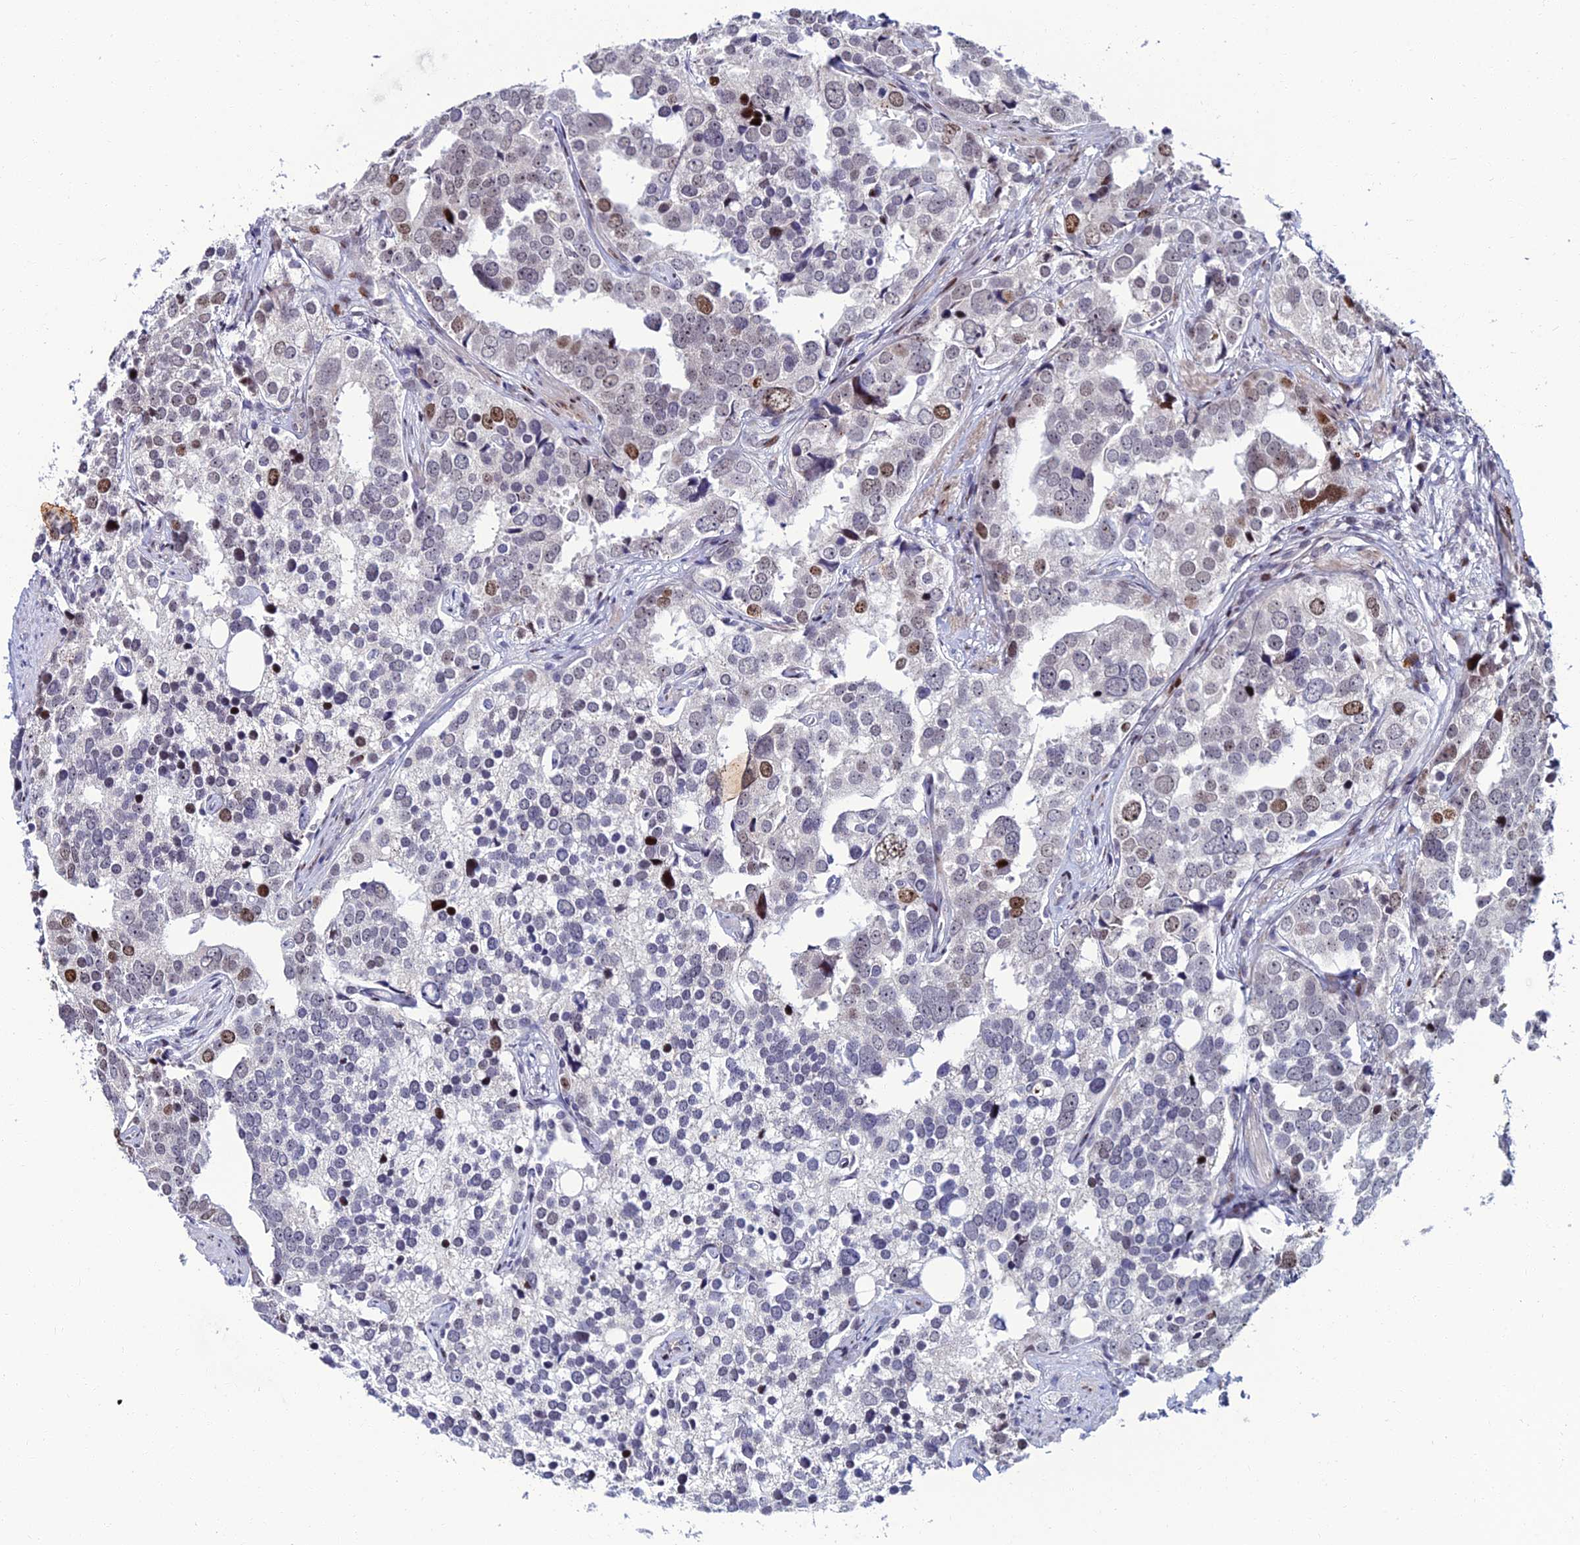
{"staining": {"intensity": "moderate", "quantity": "<25%", "location": "nuclear"}, "tissue": "prostate cancer", "cell_type": "Tumor cells", "image_type": "cancer", "snomed": [{"axis": "morphology", "description": "Adenocarcinoma, High grade"}, {"axis": "topography", "description": "Prostate"}], "caption": "High-grade adenocarcinoma (prostate) stained with IHC demonstrates moderate nuclear positivity in about <25% of tumor cells.", "gene": "TAF9B", "patient": {"sex": "male", "age": 71}}